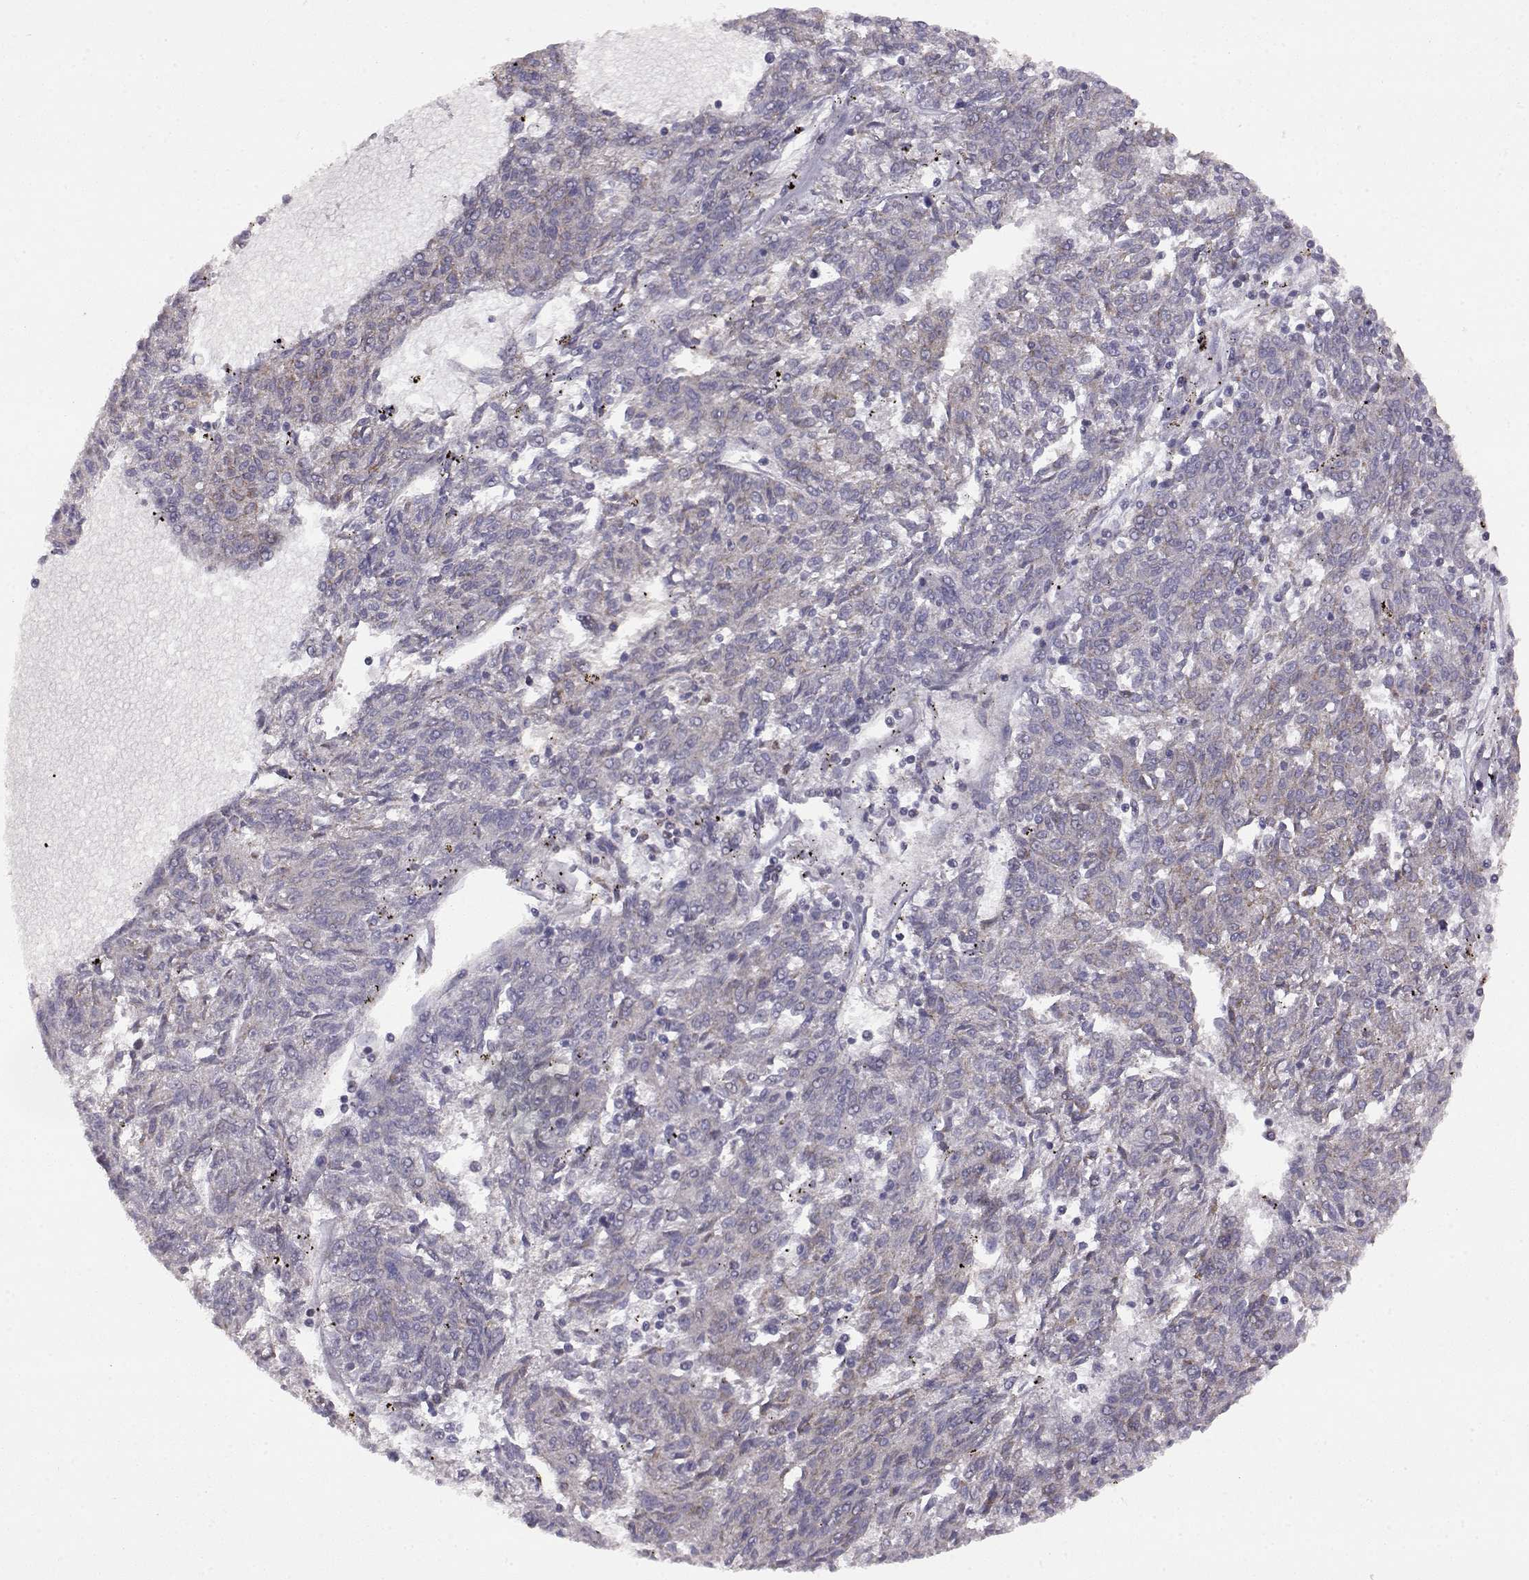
{"staining": {"intensity": "weak", "quantity": "<25%", "location": "cytoplasmic/membranous"}, "tissue": "melanoma", "cell_type": "Tumor cells", "image_type": "cancer", "snomed": [{"axis": "morphology", "description": "Malignant melanoma, NOS"}, {"axis": "topography", "description": "Skin"}], "caption": "A photomicrograph of human malignant melanoma is negative for staining in tumor cells.", "gene": "DDC", "patient": {"sex": "female", "age": 72}}